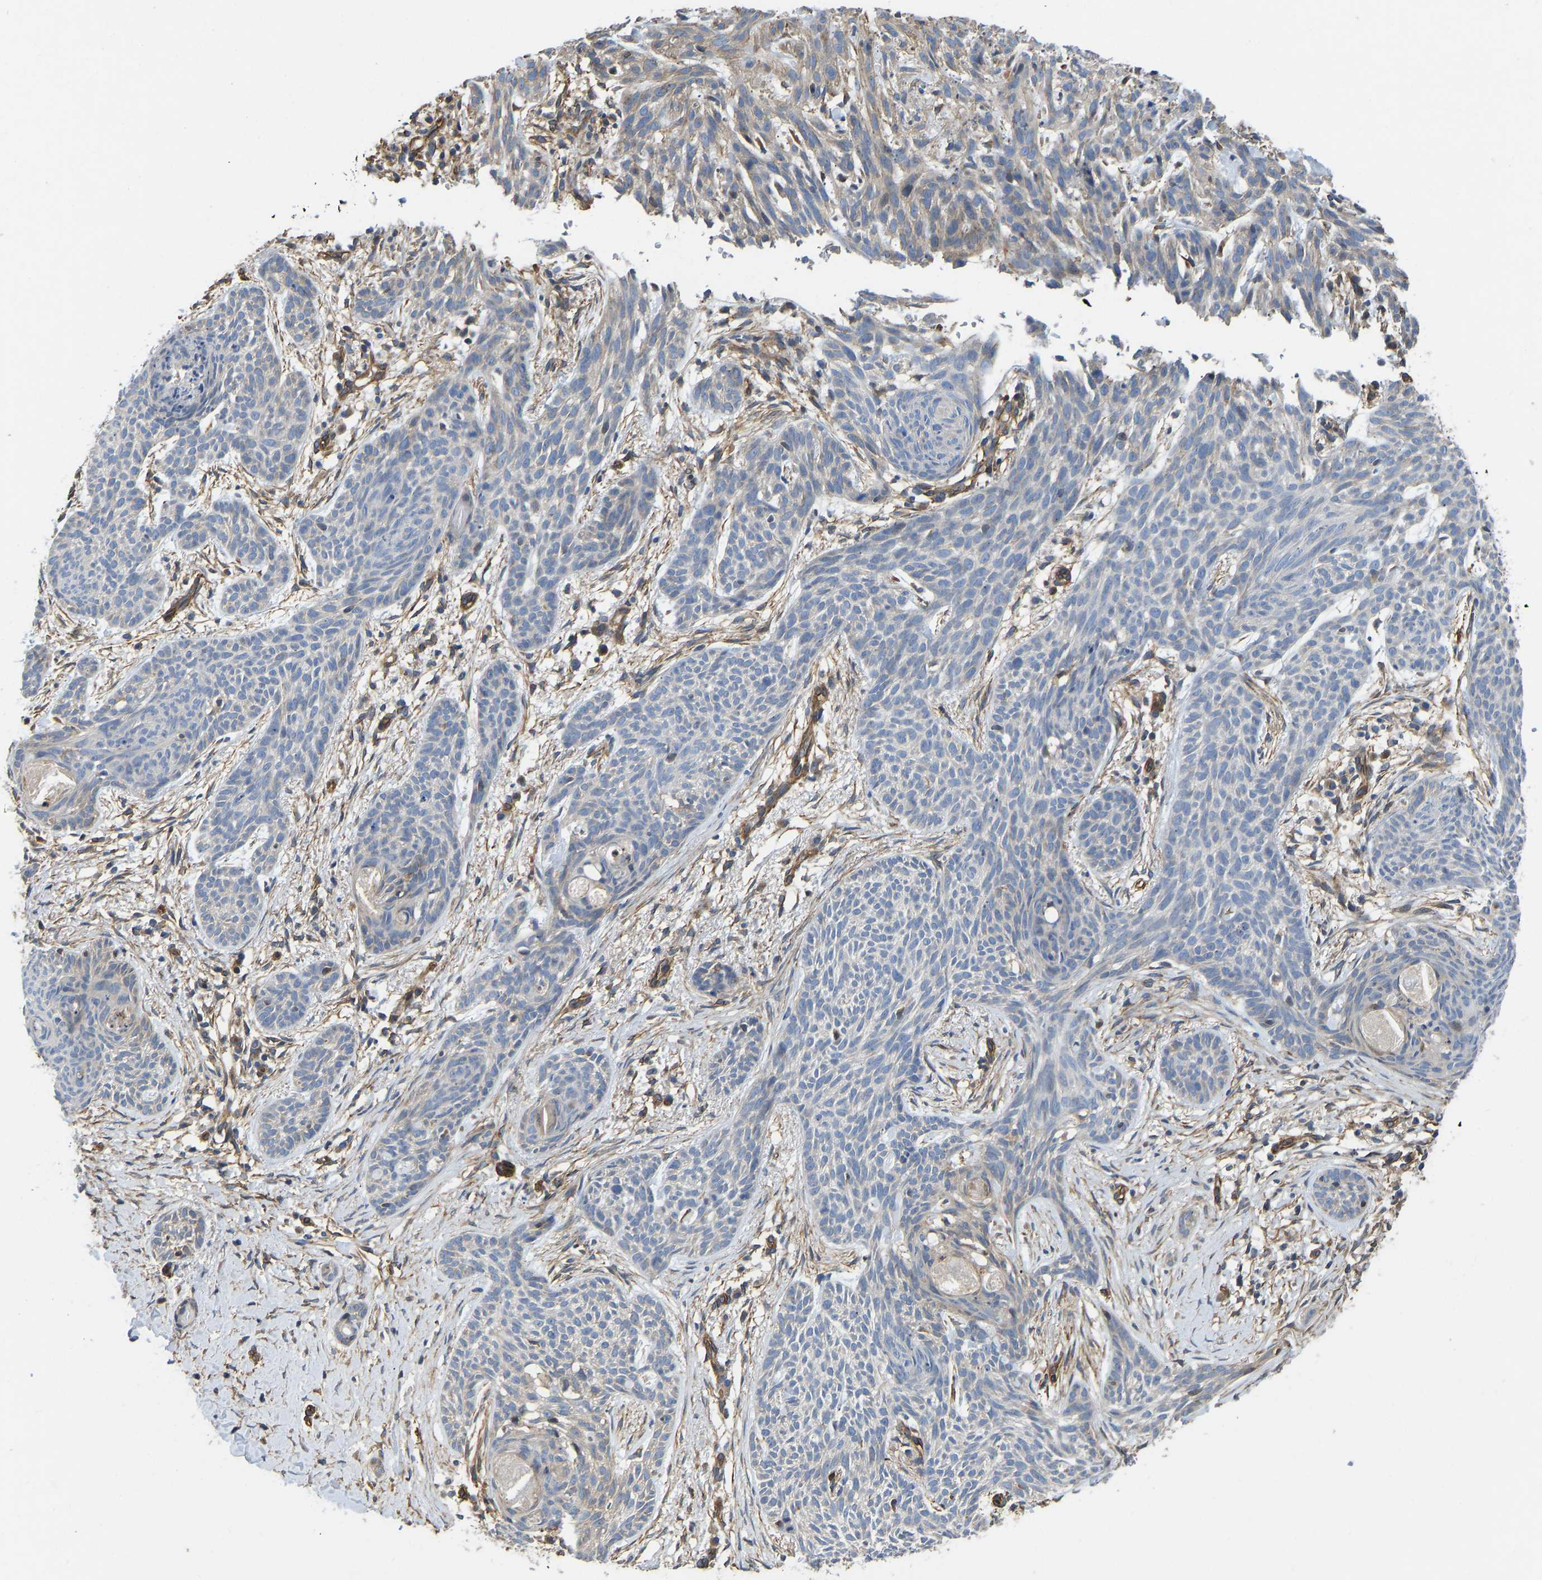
{"staining": {"intensity": "negative", "quantity": "none", "location": "none"}, "tissue": "skin cancer", "cell_type": "Tumor cells", "image_type": "cancer", "snomed": [{"axis": "morphology", "description": "Basal cell carcinoma"}, {"axis": "topography", "description": "Skin"}], "caption": "Immunohistochemistry histopathology image of skin basal cell carcinoma stained for a protein (brown), which reveals no expression in tumor cells.", "gene": "ELMO2", "patient": {"sex": "female", "age": 59}}